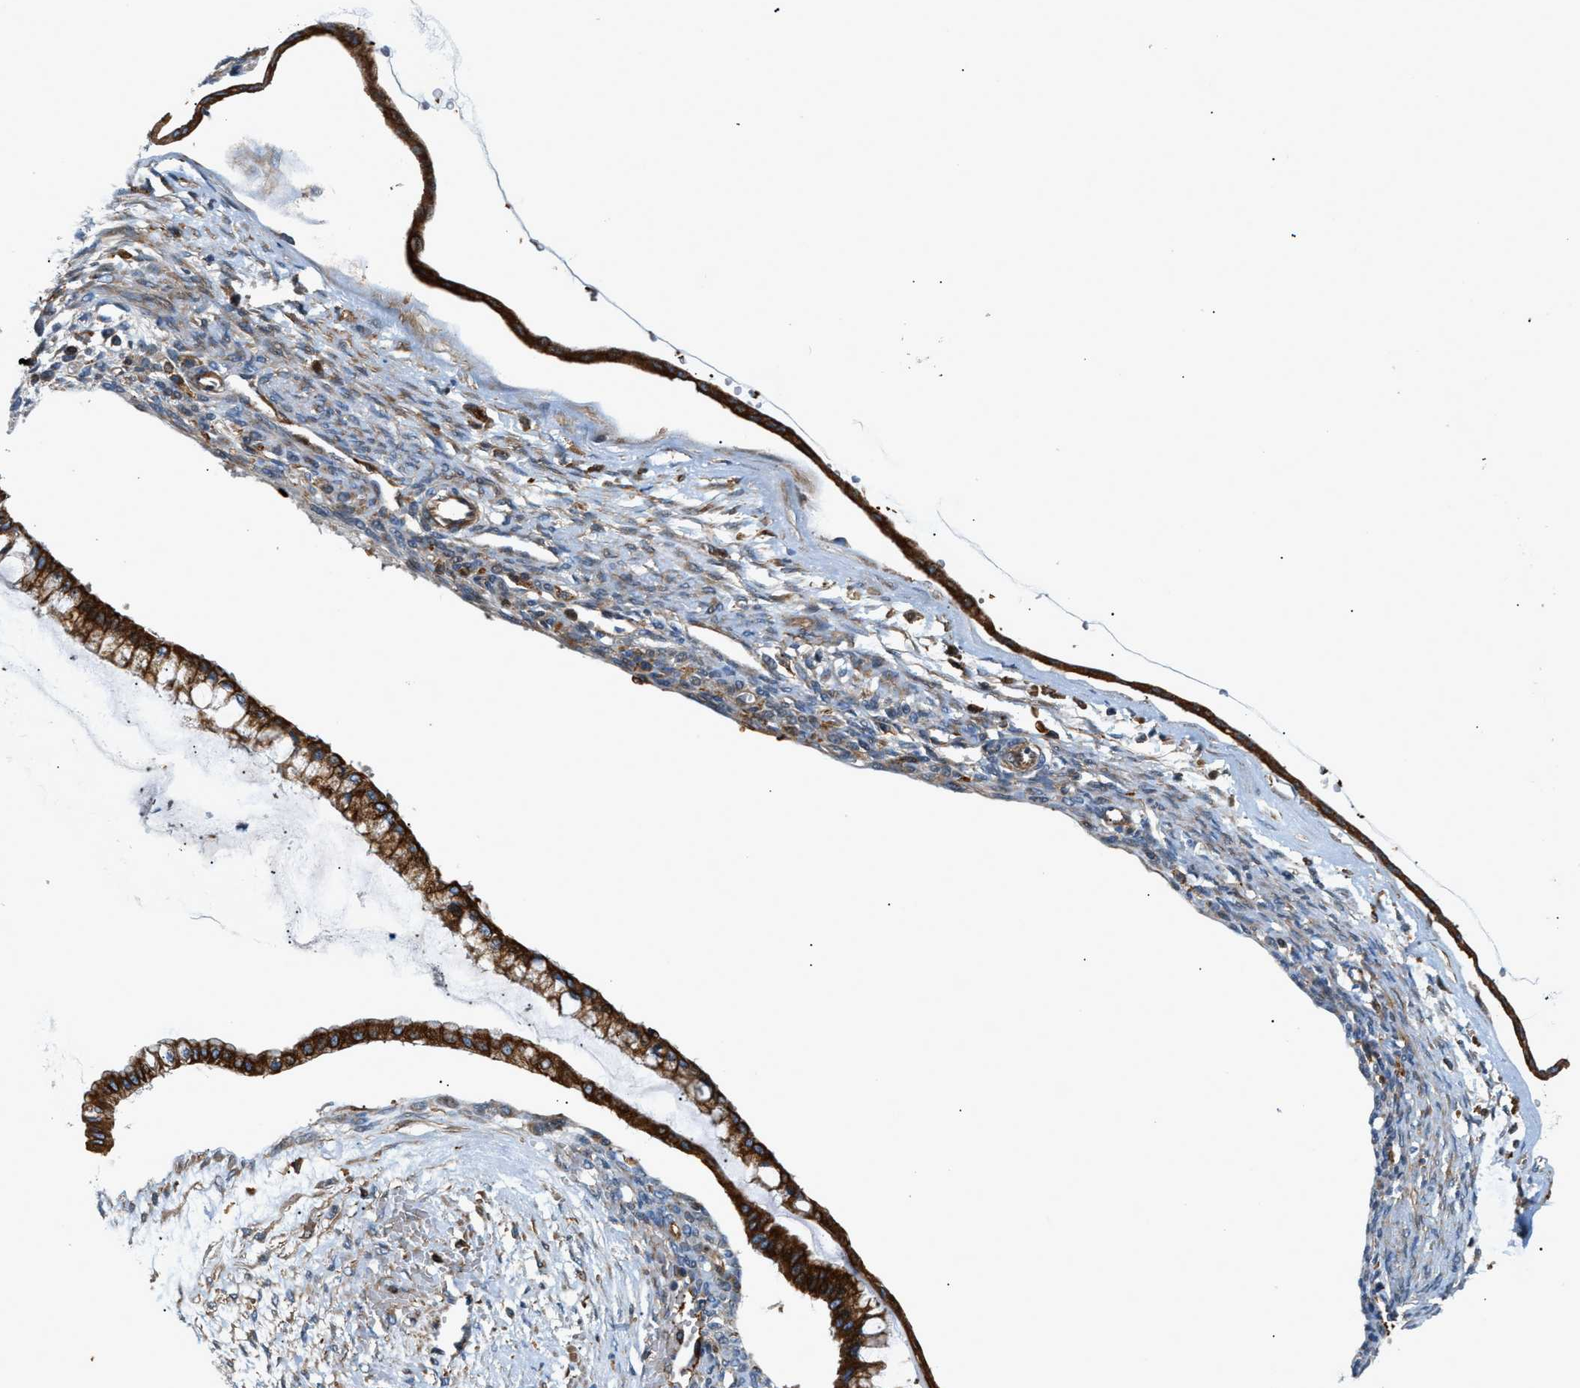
{"staining": {"intensity": "strong", "quantity": ">75%", "location": "cytoplasmic/membranous"}, "tissue": "ovarian cancer", "cell_type": "Tumor cells", "image_type": "cancer", "snomed": [{"axis": "morphology", "description": "Cystadenocarcinoma, mucinous, NOS"}, {"axis": "topography", "description": "Ovary"}], "caption": "This micrograph displays immunohistochemistry (IHC) staining of human mucinous cystadenocarcinoma (ovarian), with high strong cytoplasmic/membranous staining in about >75% of tumor cells.", "gene": "DHODH", "patient": {"sex": "female", "age": 73}}